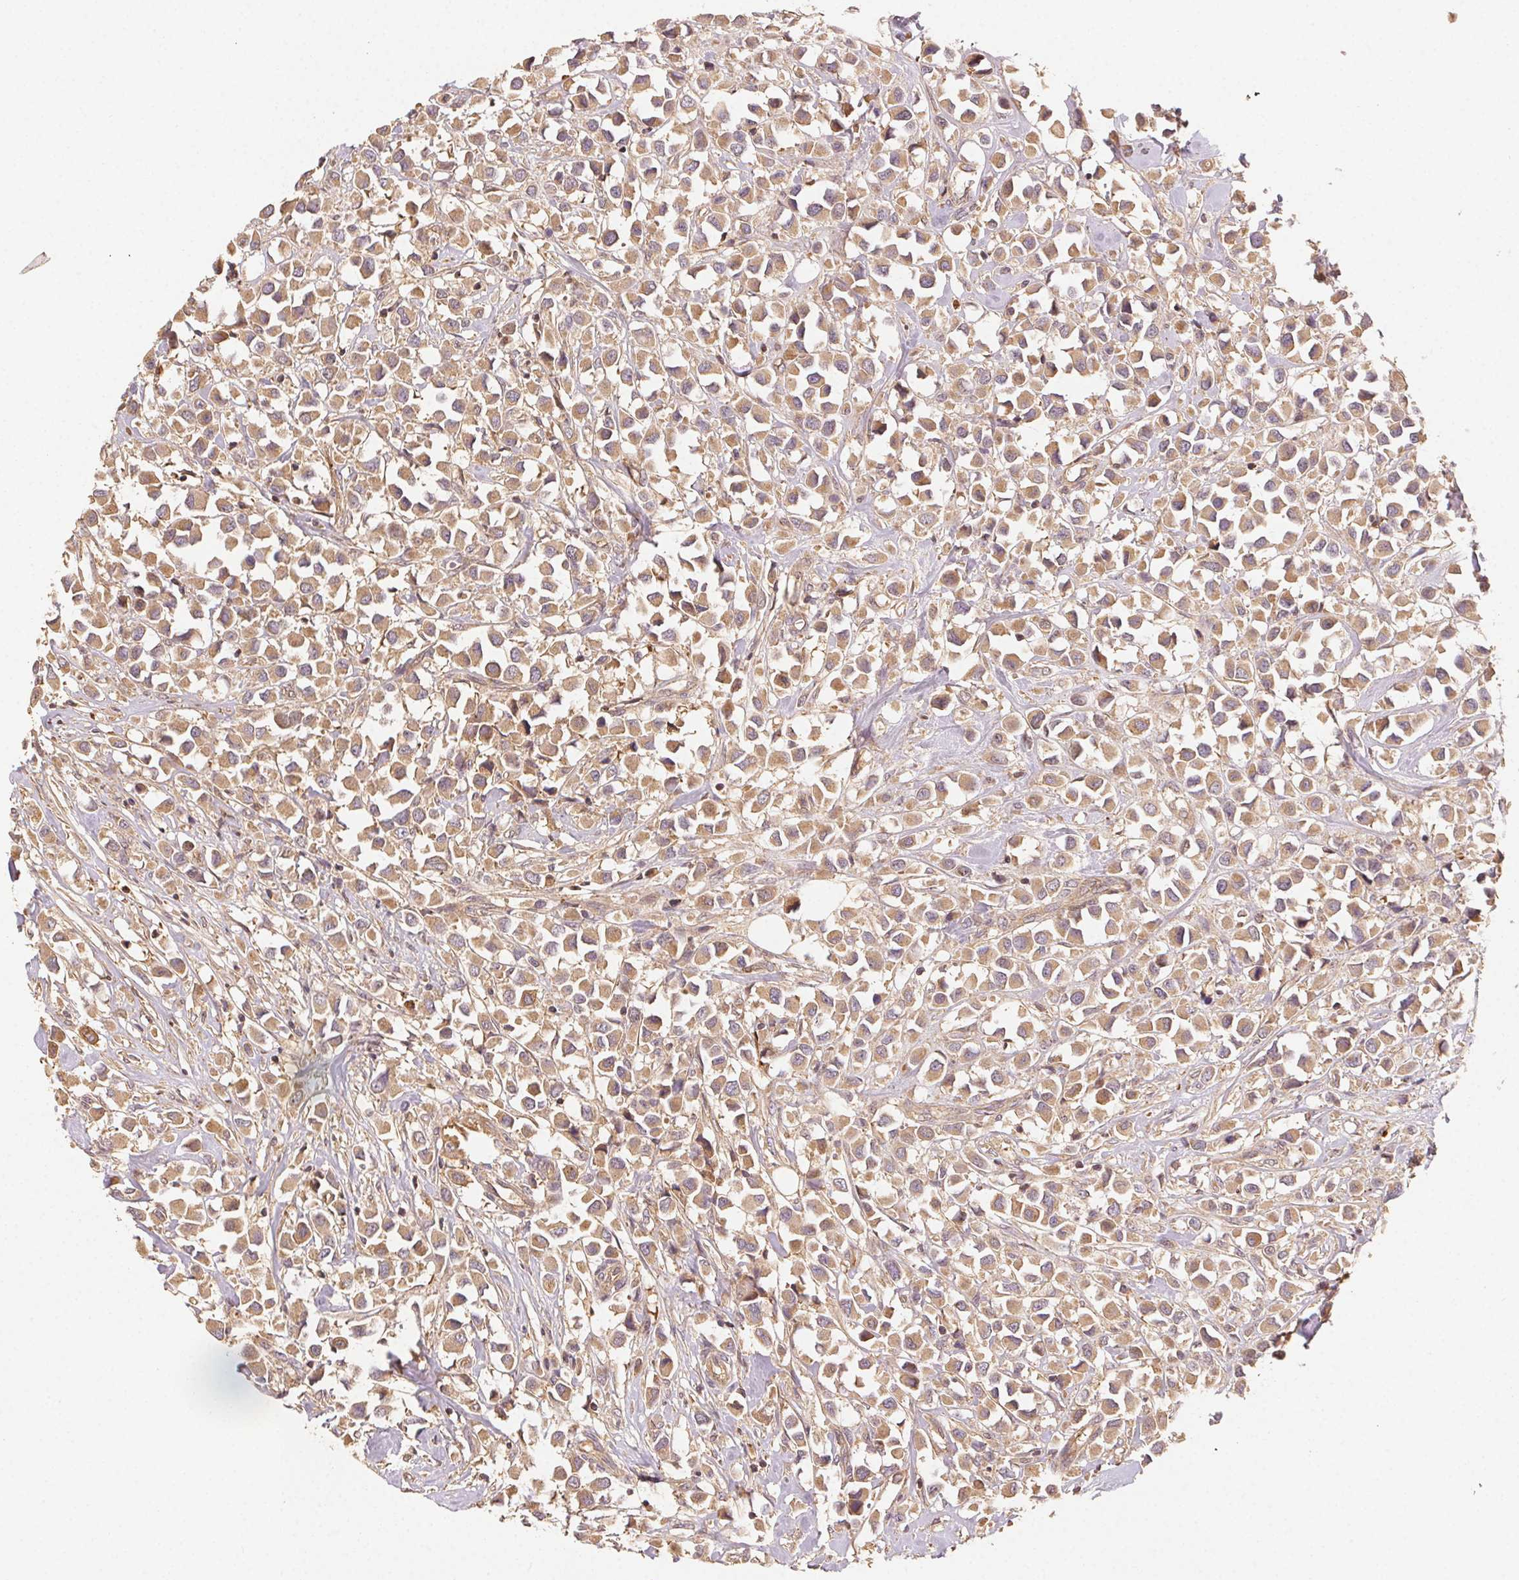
{"staining": {"intensity": "weak", "quantity": ">75%", "location": "cytoplasmic/membranous"}, "tissue": "breast cancer", "cell_type": "Tumor cells", "image_type": "cancer", "snomed": [{"axis": "morphology", "description": "Duct carcinoma"}, {"axis": "topography", "description": "Breast"}], "caption": "Immunohistochemical staining of human breast cancer (invasive ductal carcinoma) reveals weak cytoplasmic/membranous protein positivity in about >75% of tumor cells. The protein is stained brown, and the nuclei are stained in blue (DAB (3,3'-diaminobenzidine) IHC with brightfield microscopy, high magnification).", "gene": "RALA", "patient": {"sex": "female", "age": 61}}